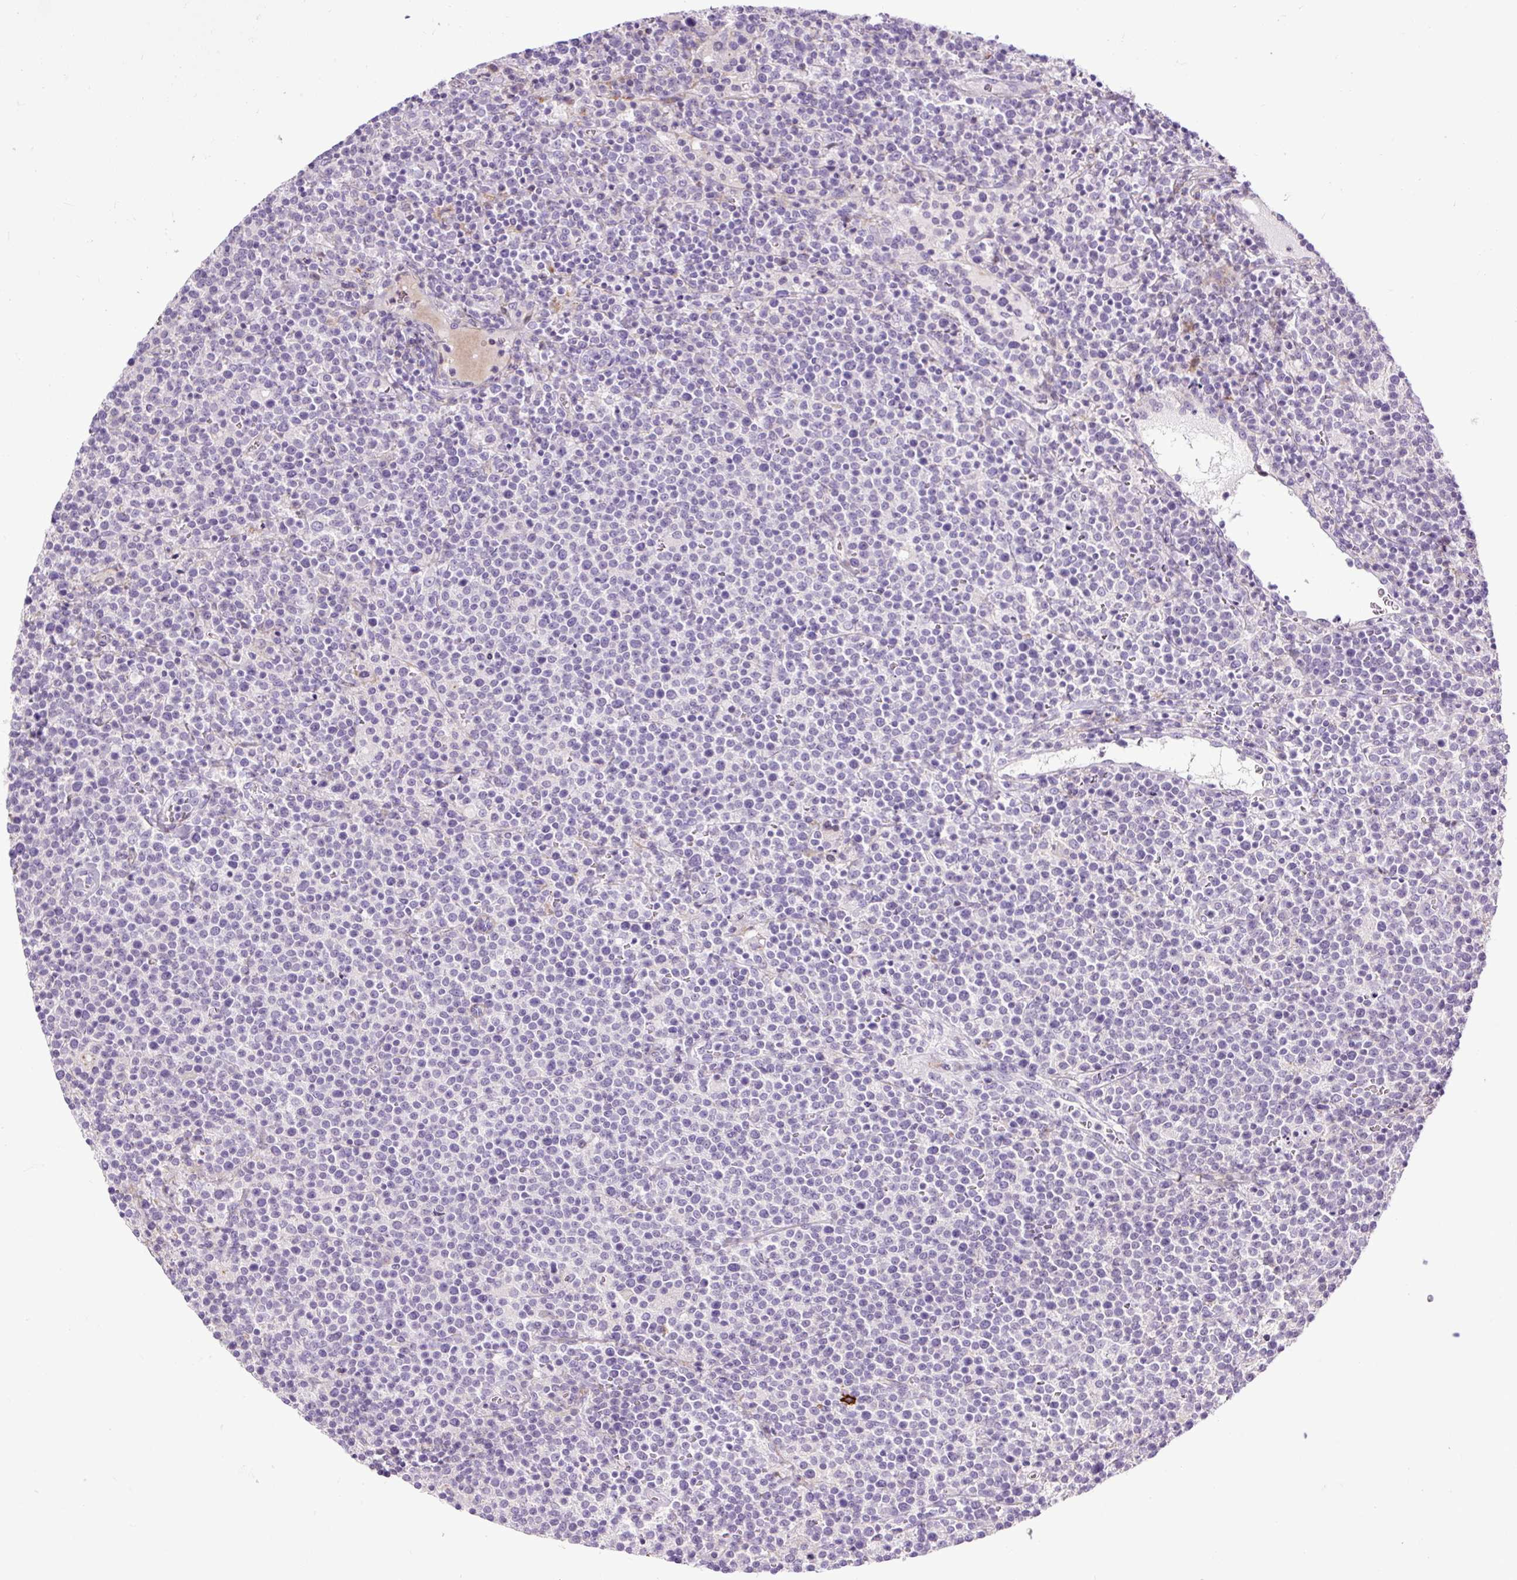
{"staining": {"intensity": "negative", "quantity": "none", "location": "none"}, "tissue": "lymphoma", "cell_type": "Tumor cells", "image_type": "cancer", "snomed": [{"axis": "morphology", "description": "Malignant lymphoma, non-Hodgkin's type, High grade"}, {"axis": "topography", "description": "Lymph node"}], "caption": "High-grade malignant lymphoma, non-Hodgkin's type stained for a protein using IHC displays no expression tumor cells.", "gene": "ZNF197", "patient": {"sex": "male", "age": 61}}